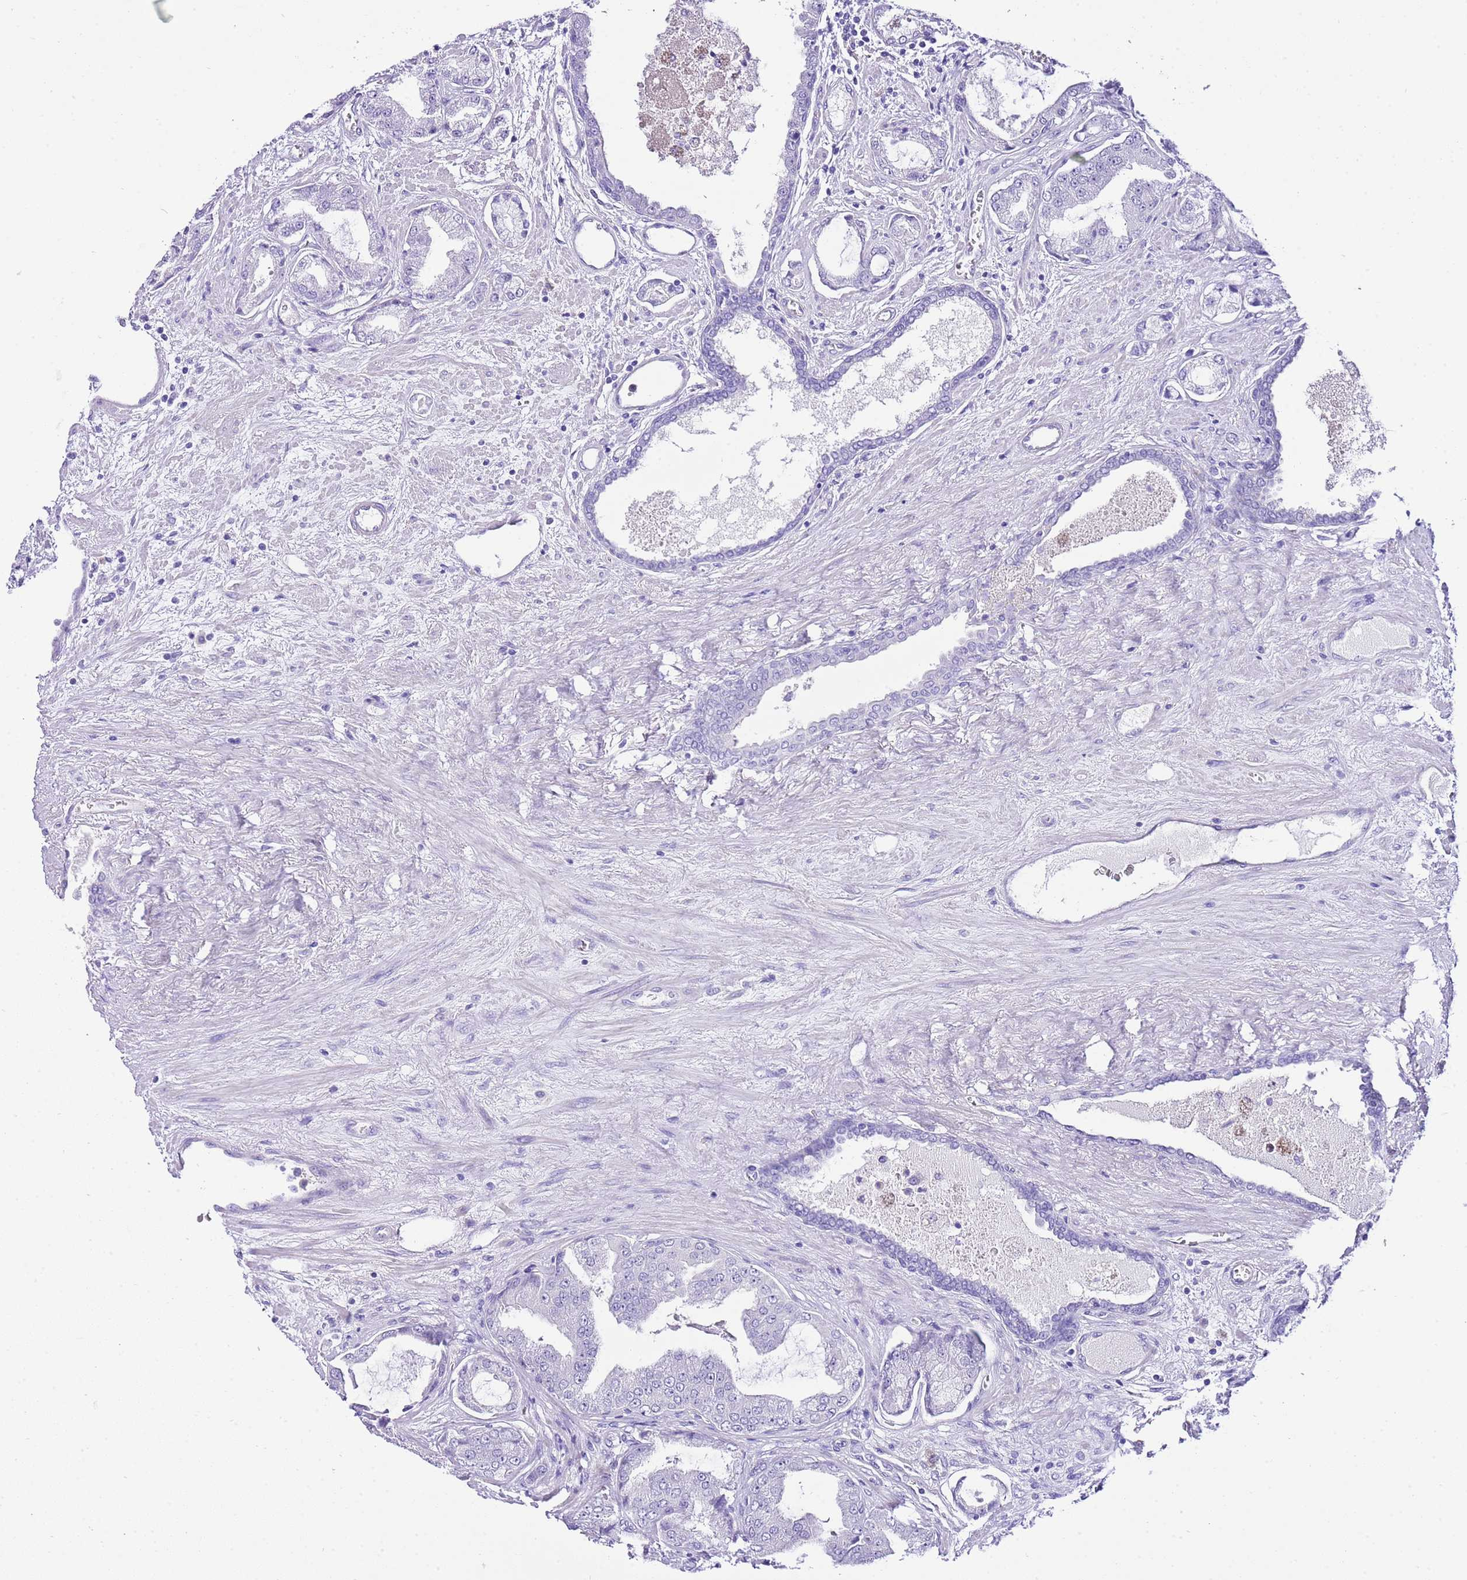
{"staining": {"intensity": "negative", "quantity": "none", "location": "none"}, "tissue": "prostate cancer", "cell_type": "Tumor cells", "image_type": "cancer", "snomed": [{"axis": "morphology", "description": "Adenocarcinoma, High grade"}, {"axis": "topography", "description": "Prostate"}], "caption": "A histopathology image of prostate cancer stained for a protein shows no brown staining in tumor cells.", "gene": "BHLHA15", "patient": {"sex": "male", "age": 68}}